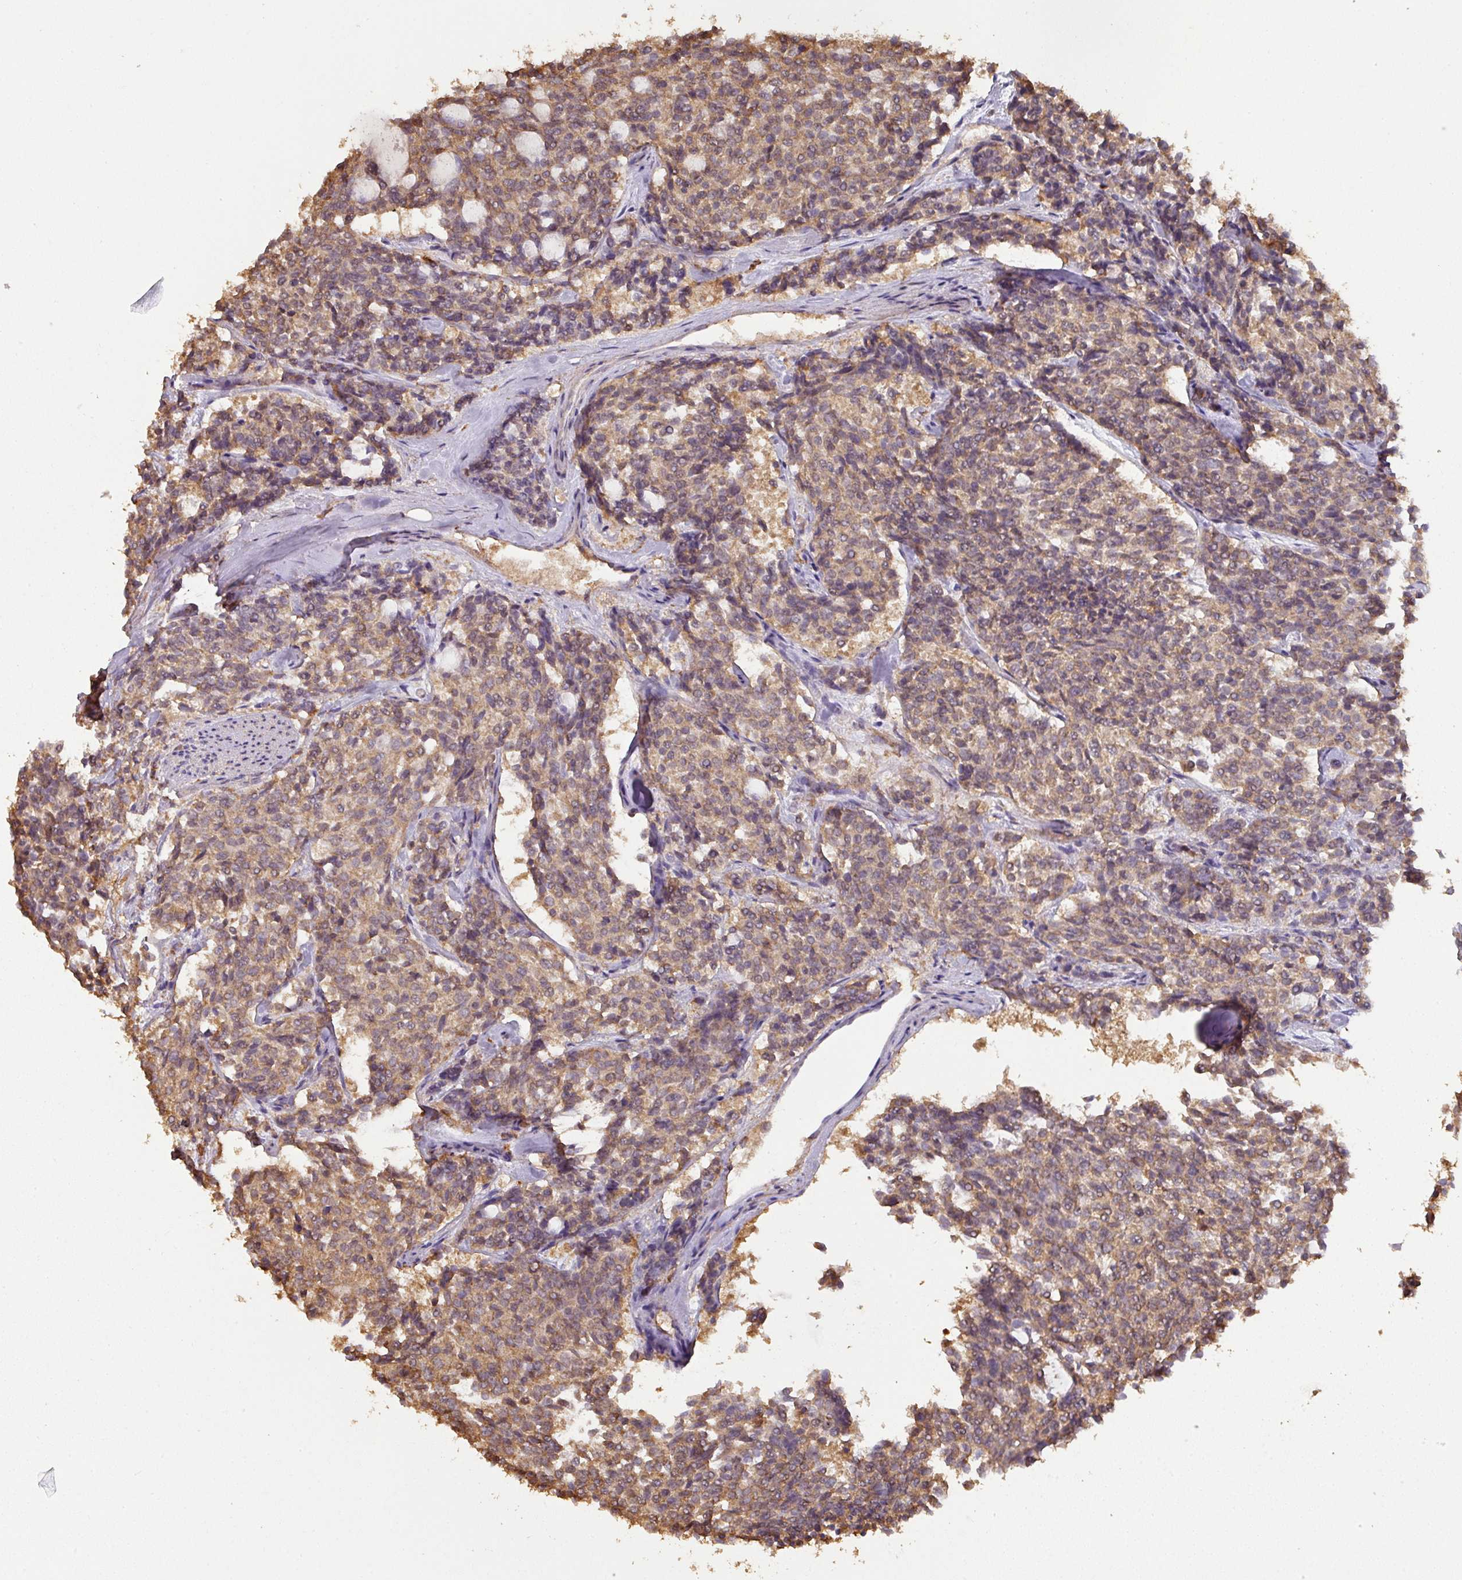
{"staining": {"intensity": "moderate", "quantity": ">75%", "location": "cytoplasmic/membranous"}, "tissue": "carcinoid", "cell_type": "Tumor cells", "image_type": "cancer", "snomed": [{"axis": "morphology", "description": "Carcinoid, malignant, NOS"}, {"axis": "topography", "description": "Pancreas"}], "caption": "Immunohistochemical staining of human malignant carcinoid reveals moderate cytoplasmic/membranous protein positivity in approximately >75% of tumor cells.", "gene": "ATAT1", "patient": {"sex": "female", "age": 54}}